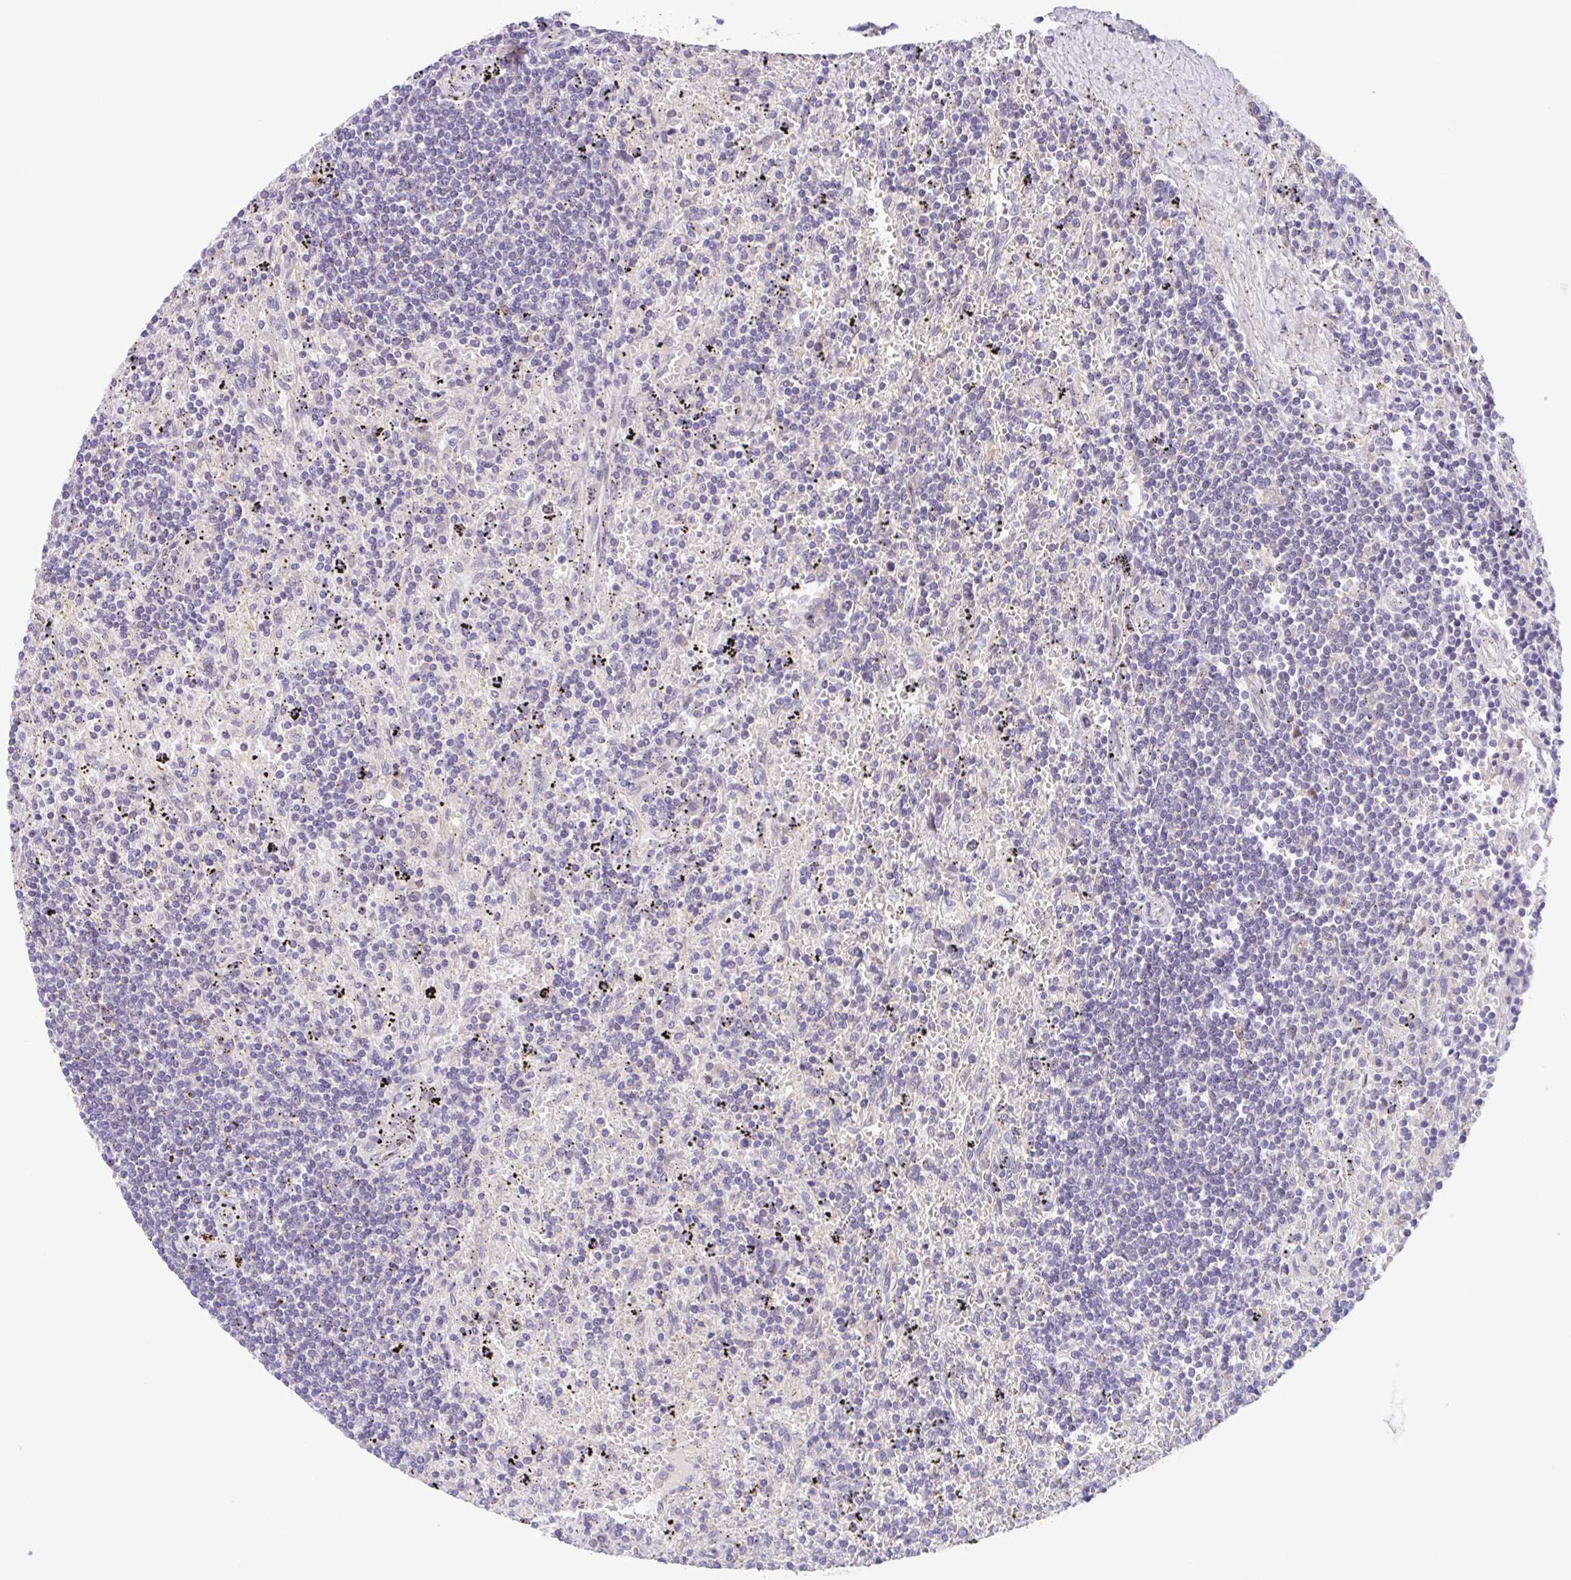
{"staining": {"intensity": "negative", "quantity": "none", "location": "none"}, "tissue": "lymphoma", "cell_type": "Tumor cells", "image_type": "cancer", "snomed": [{"axis": "morphology", "description": "Malignant lymphoma, non-Hodgkin's type, Low grade"}, {"axis": "topography", "description": "Spleen"}], "caption": "Immunohistochemistry micrograph of neoplastic tissue: human lymphoma stained with DAB reveals no significant protein positivity in tumor cells. Nuclei are stained in blue.", "gene": "TMEM86A", "patient": {"sex": "male", "age": 76}}